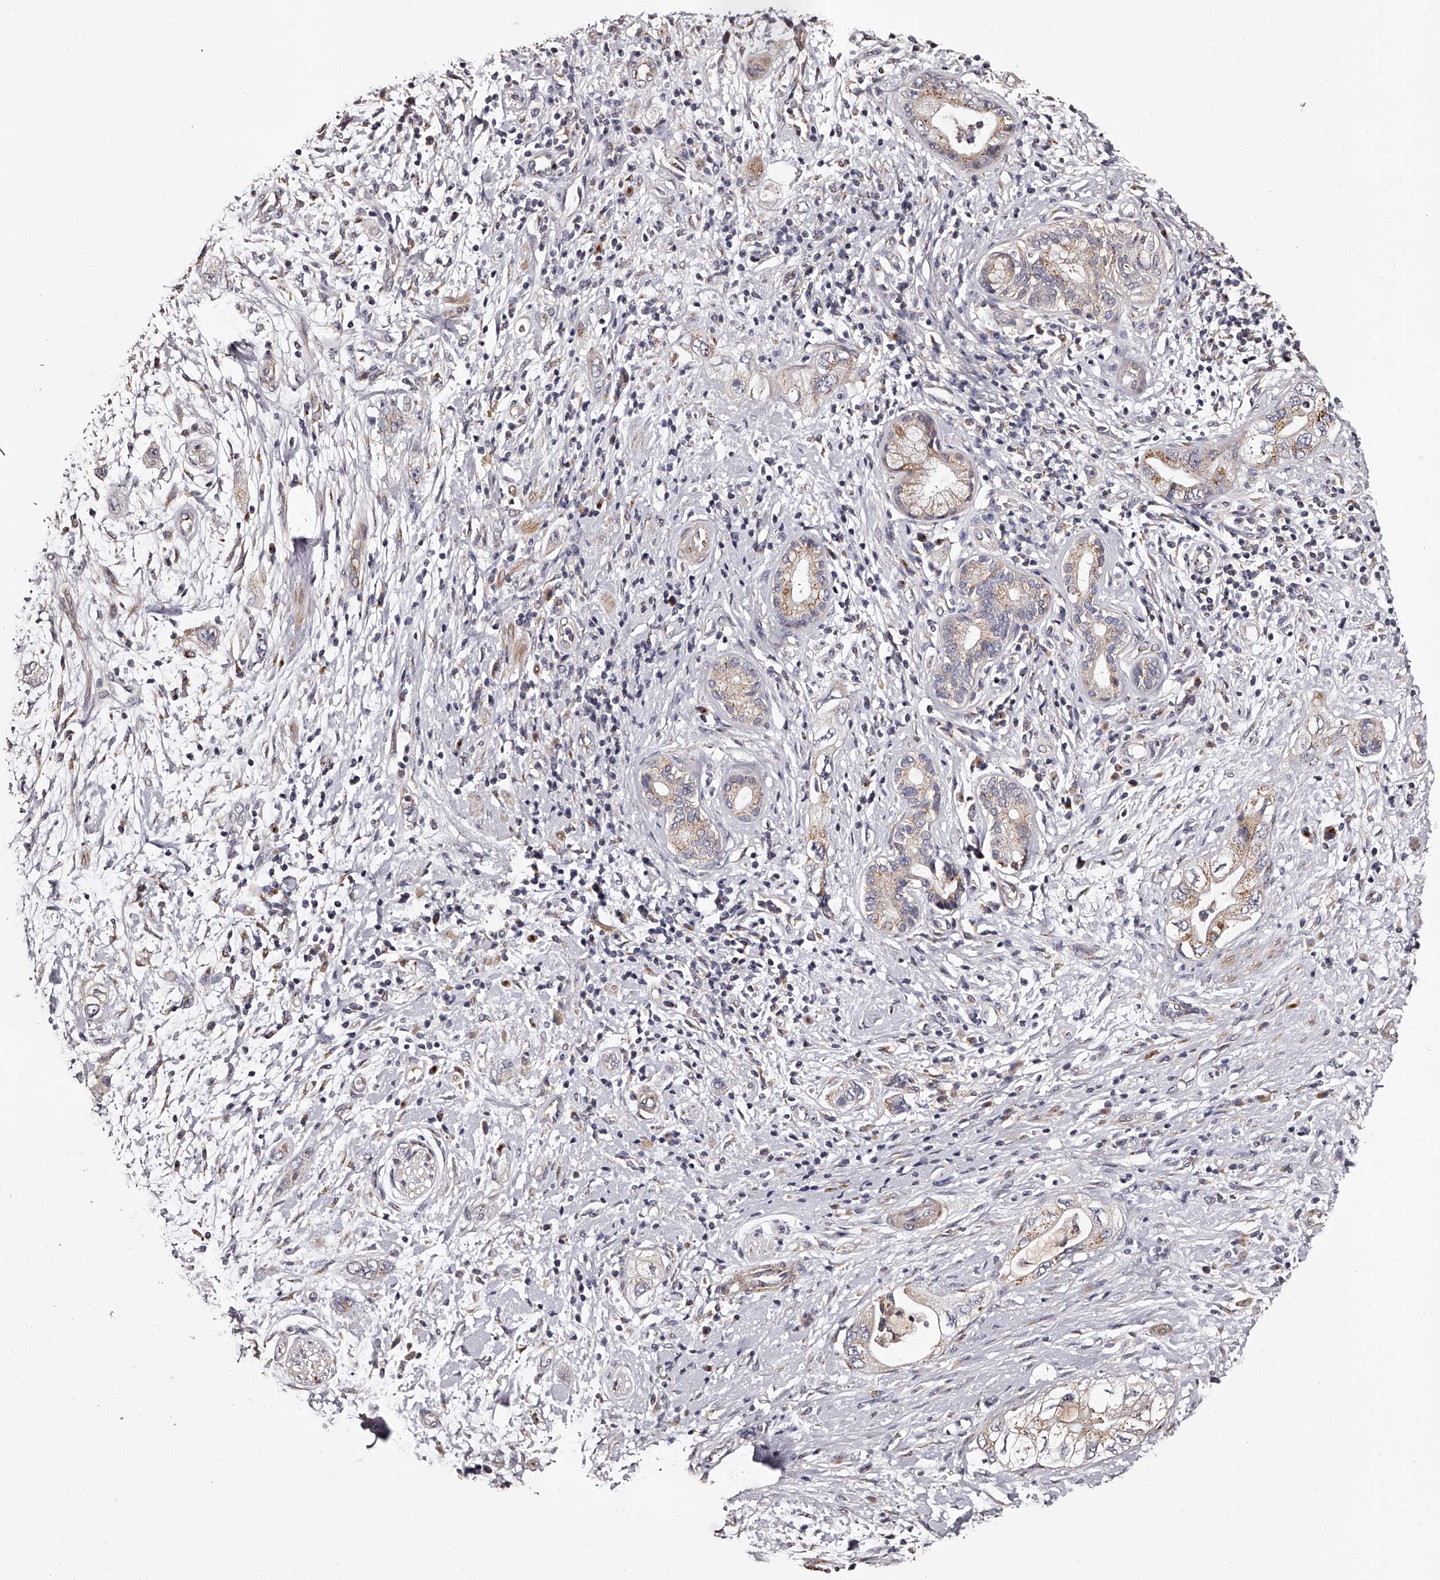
{"staining": {"intensity": "moderate", "quantity": "<25%", "location": "cytoplasmic/membranous"}, "tissue": "pancreatic cancer", "cell_type": "Tumor cells", "image_type": "cancer", "snomed": [{"axis": "morphology", "description": "Adenocarcinoma, NOS"}, {"axis": "topography", "description": "Pancreas"}], "caption": "A histopathology image of pancreatic cancer (adenocarcinoma) stained for a protein shows moderate cytoplasmic/membranous brown staining in tumor cells.", "gene": "RSC1A1", "patient": {"sex": "female", "age": 73}}